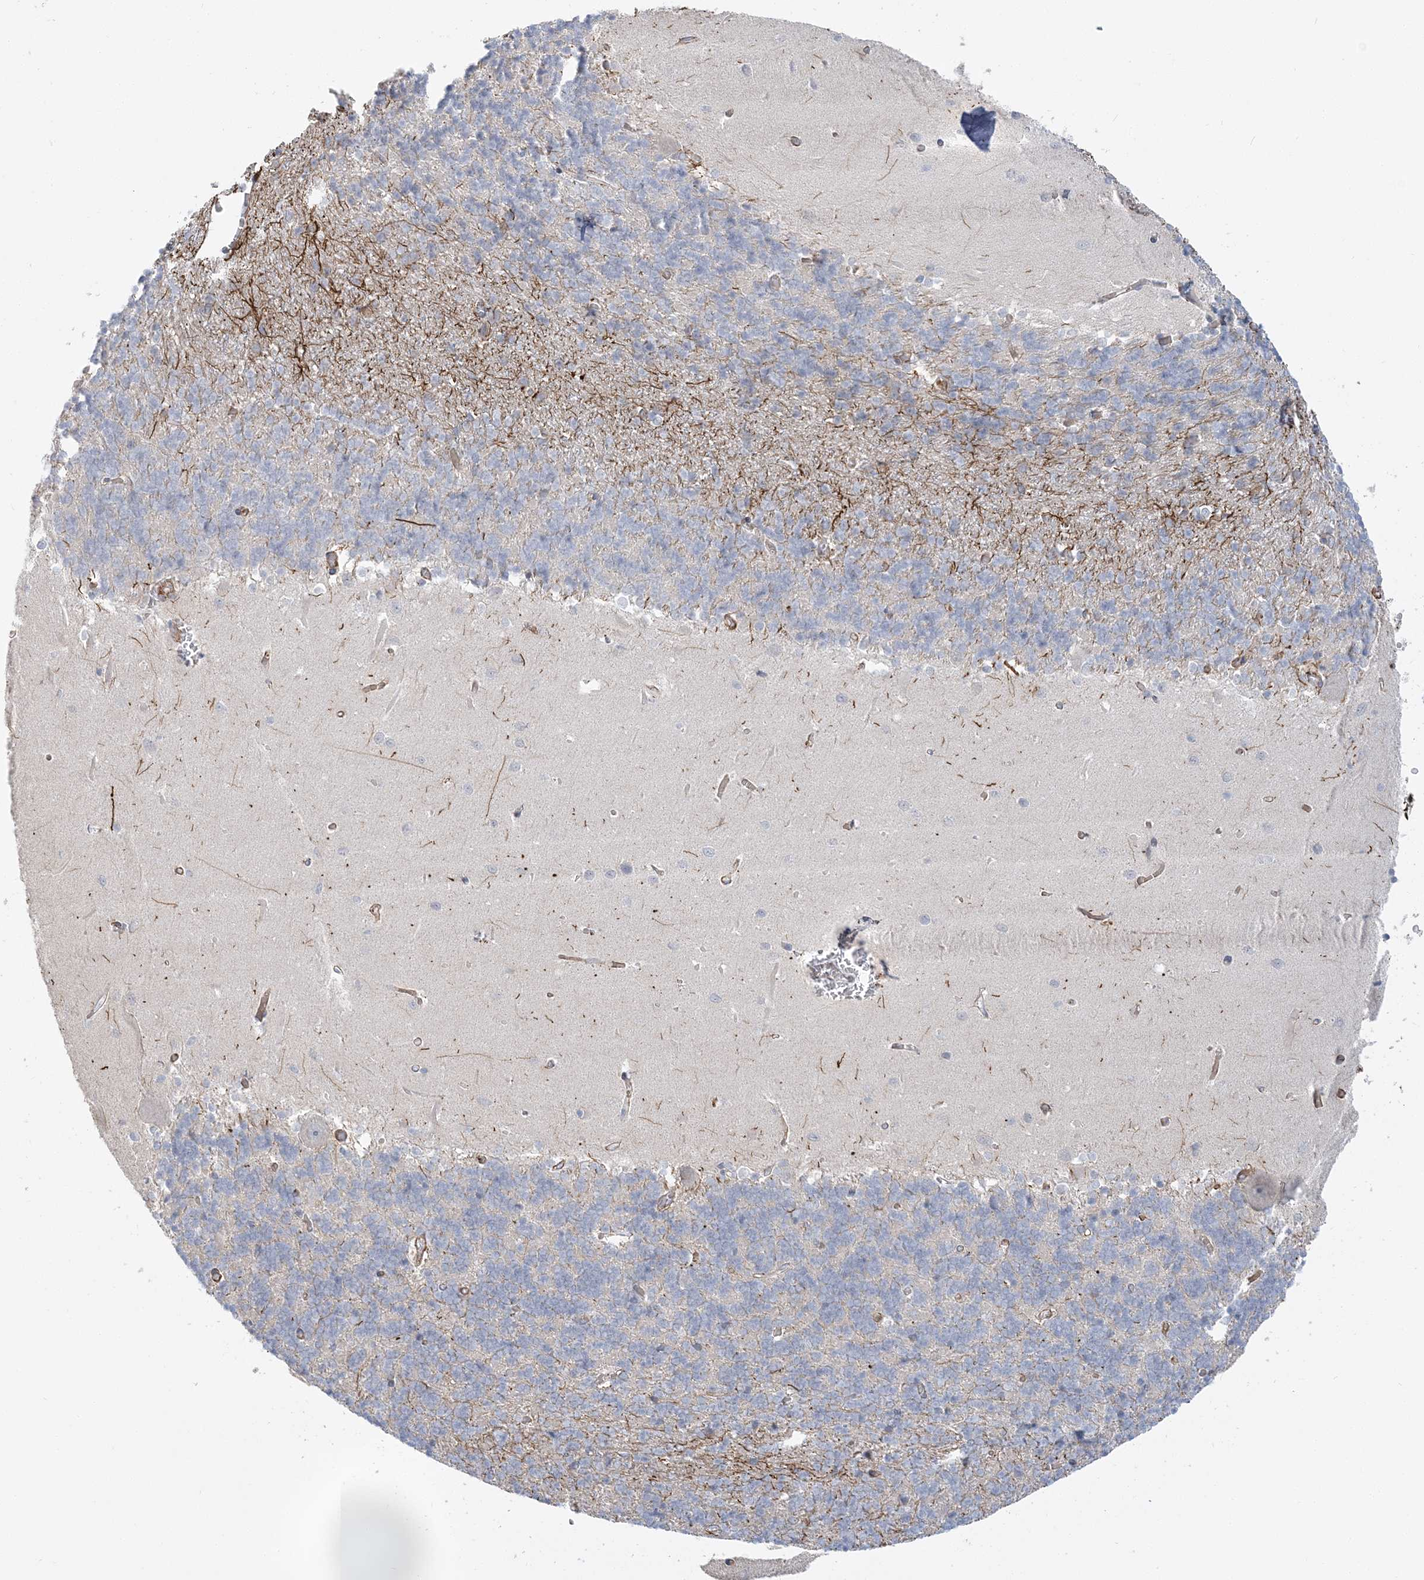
{"staining": {"intensity": "negative", "quantity": "none", "location": "none"}, "tissue": "cerebellum", "cell_type": "Cells in granular layer", "image_type": "normal", "snomed": [{"axis": "morphology", "description": "Normal tissue, NOS"}, {"axis": "topography", "description": "Cerebellum"}], "caption": "Photomicrograph shows no significant protein positivity in cells in granular layer of normal cerebellum.", "gene": "SCLT1", "patient": {"sex": "male", "age": 37}}